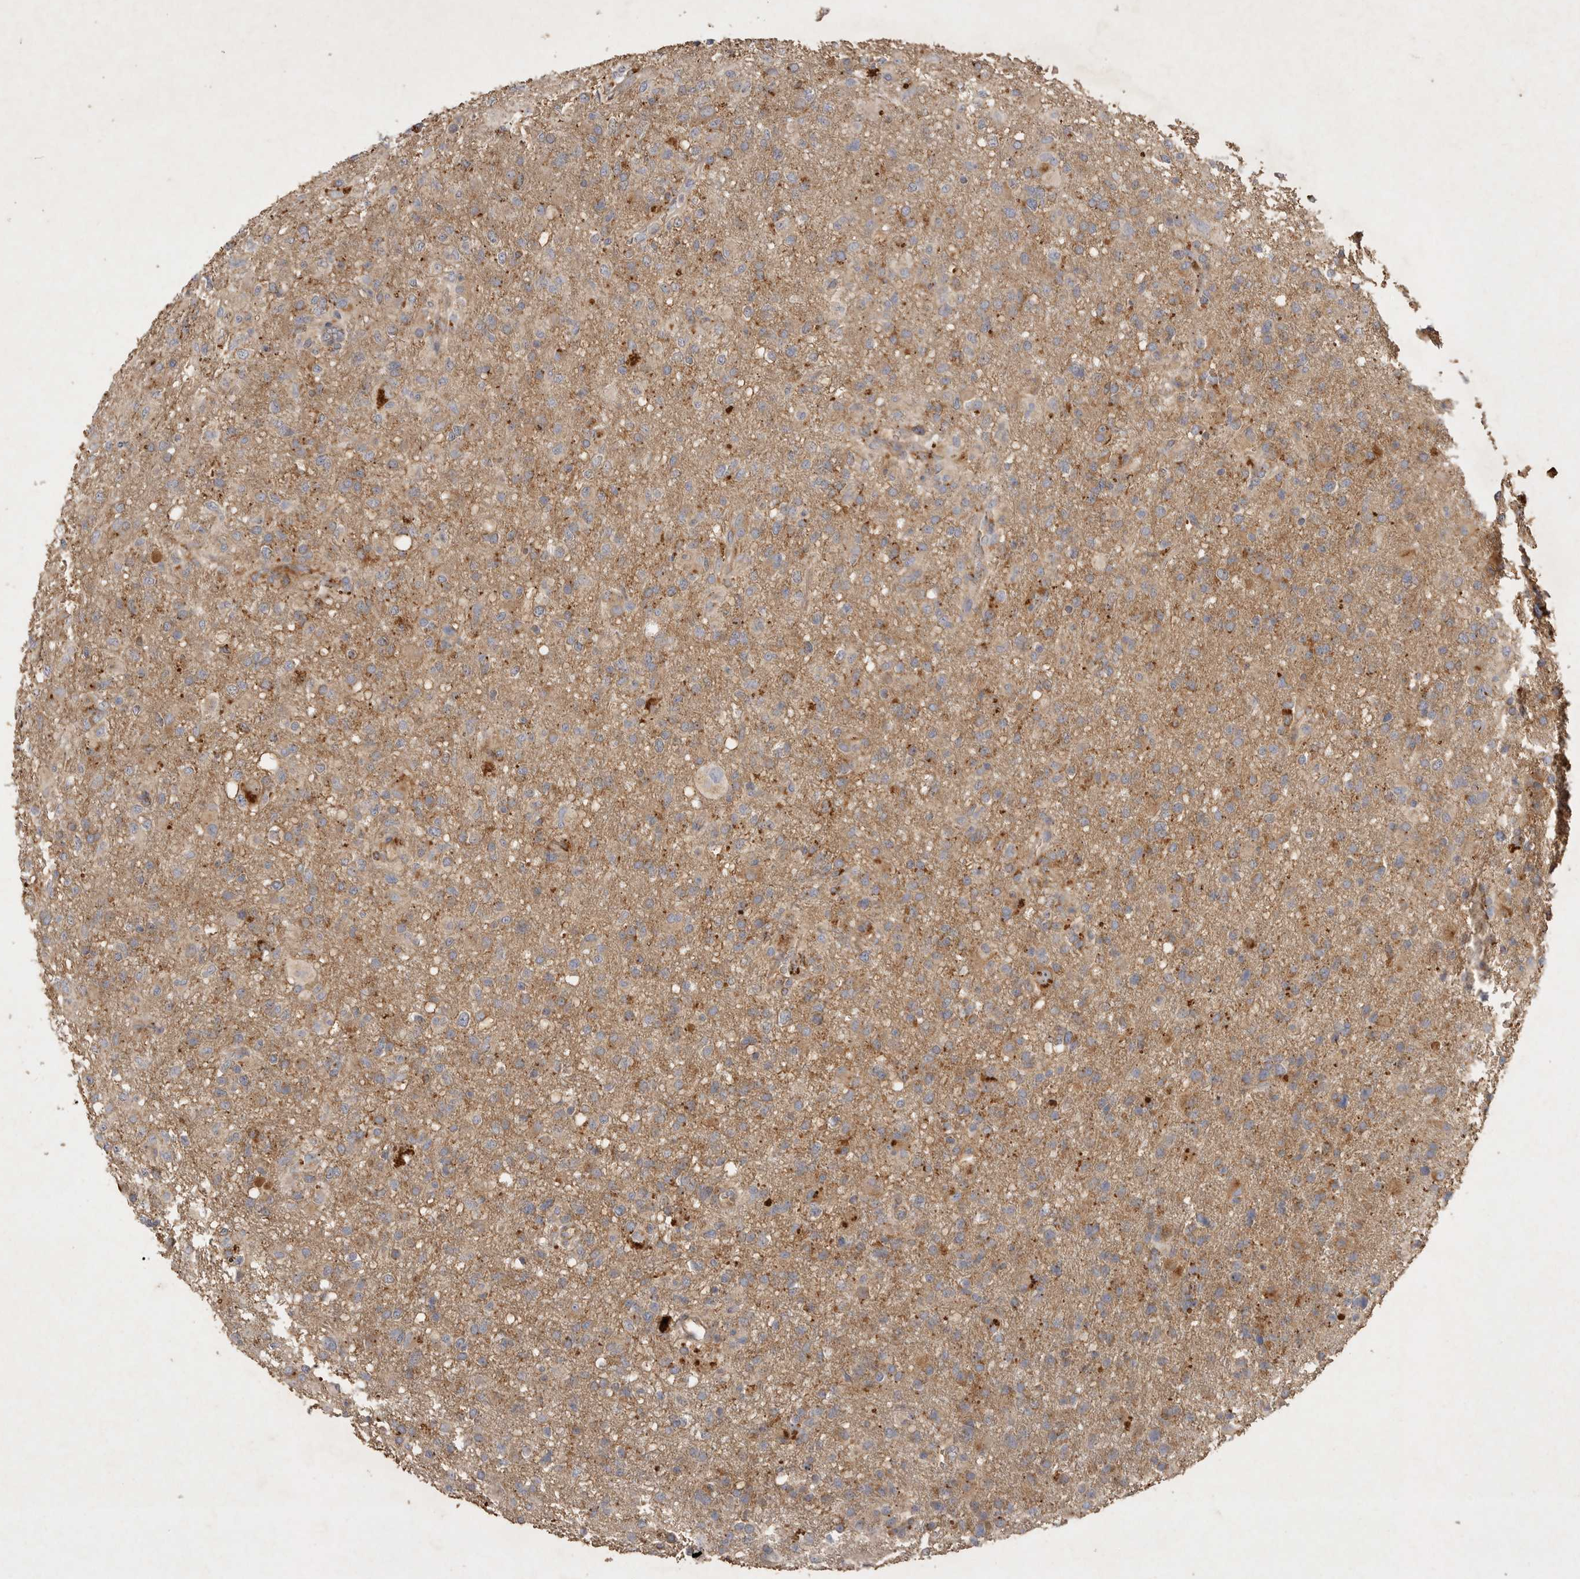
{"staining": {"intensity": "moderate", "quantity": ">75%", "location": "cytoplasmic/membranous"}, "tissue": "glioma", "cell_type": "Tumor cells", "image_type": "cancer", "snomed": [{"axis": "morphology", "description": "Glioma, malignant, High grade"}, {"axis": "topography", "description": "Brain"}], "caption": "Tumor cells show moderate cytoplasmic/membranous positivity in approximately >75% of cells in glioma.", "gene": "MRPL41", "patient": {"sex": "female", "age": 57}}